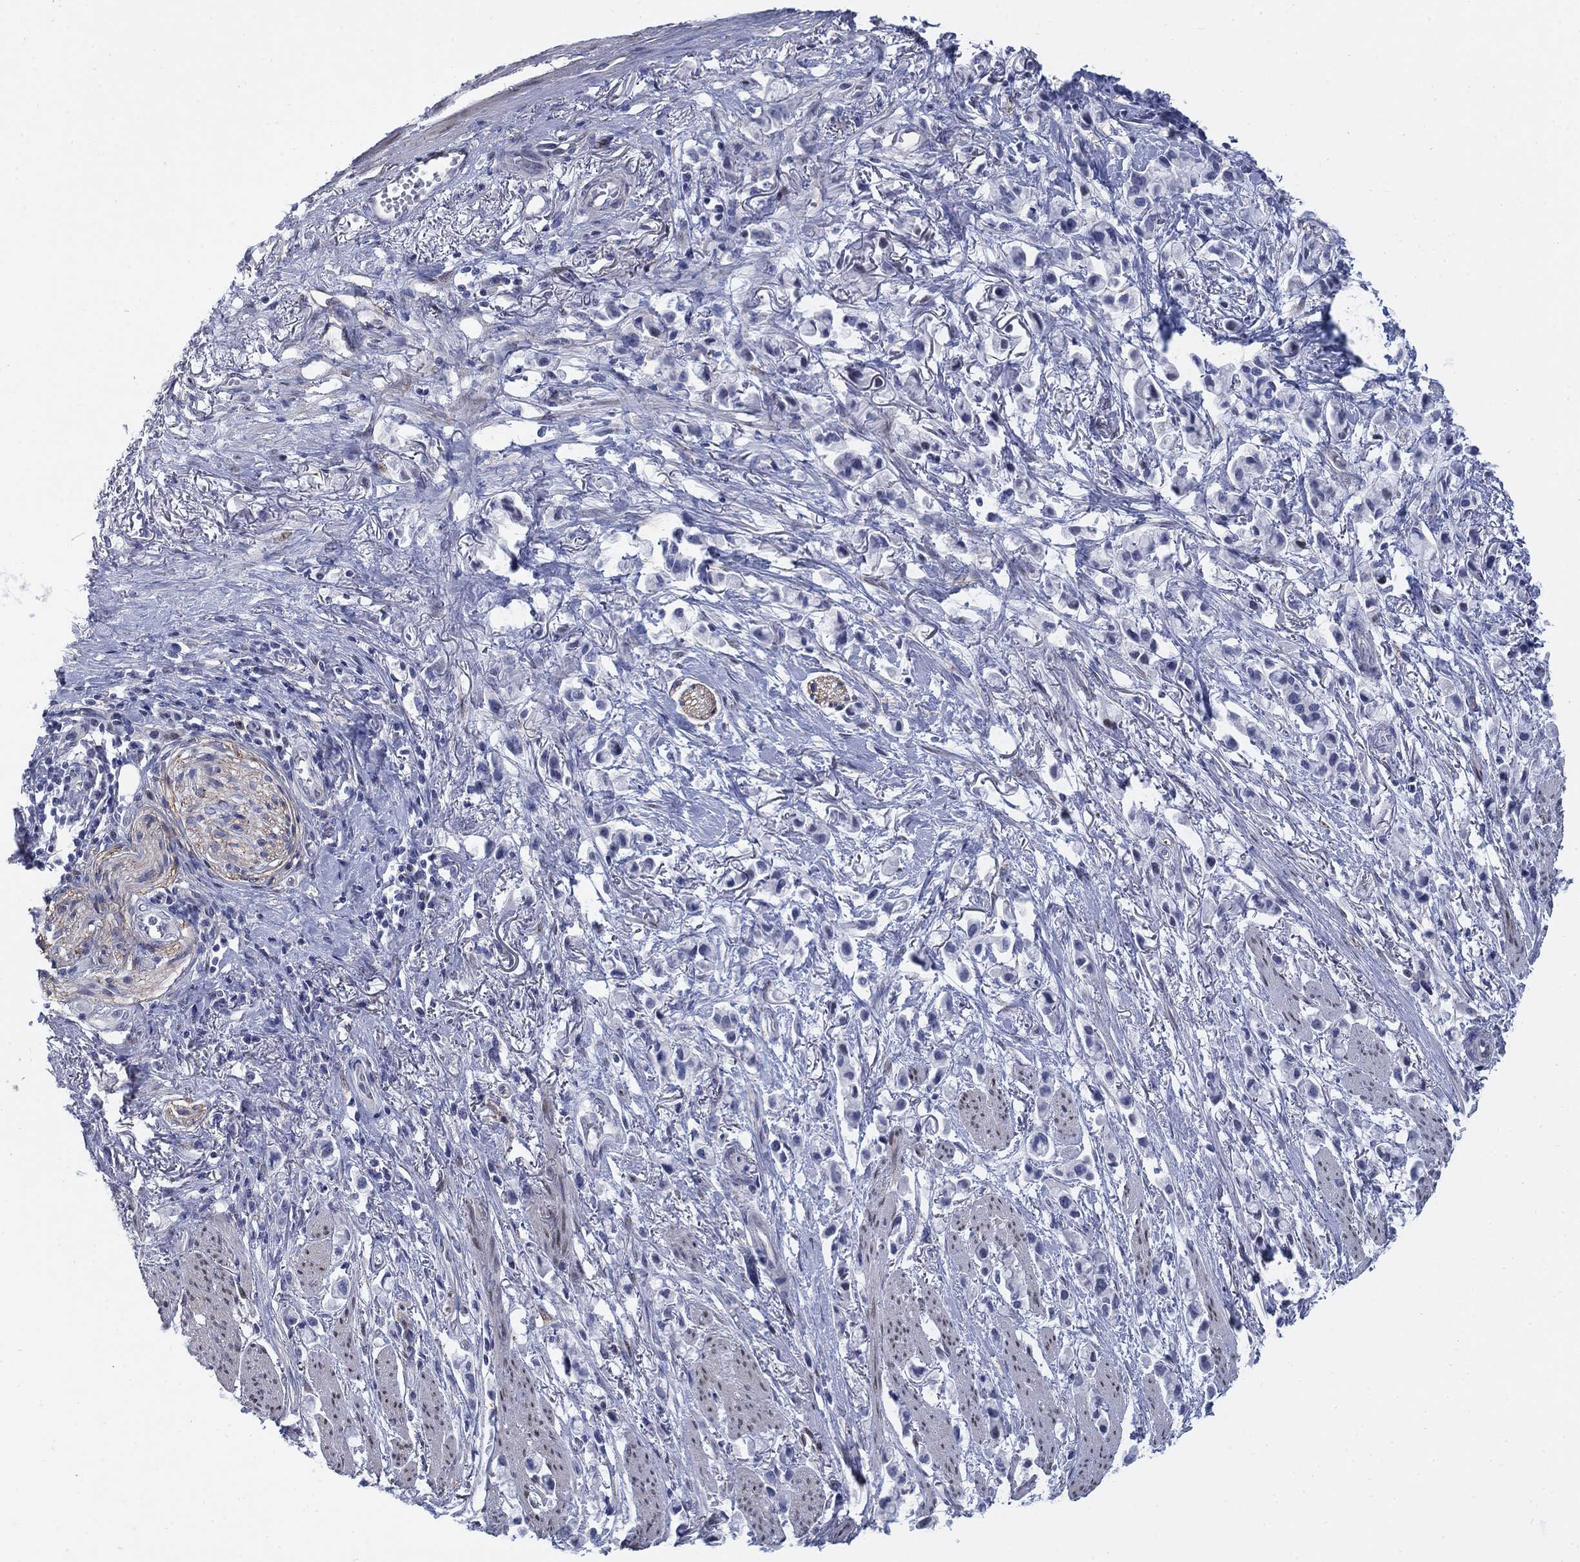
{"staining": {"intensity": "negative", "quantity": "none", "location": "none"}, "tissue": "stomach cancer", "cell_type": "Tumor cells", "image_type": "cancer", "snomed": [{"axis": "morphology", "description": "Adenocarcinoma, NOS"}, {"axis": "topography", "description": "Stomach"}], "caption": "IHC photomicrograph of neoplastic tissue: human stomach adenocarcinoma stained with DAB reveals no significant protein positivity in tumor cells.", "gene": "MYO3A", "patient": {"sex": "female", "age": 81}}